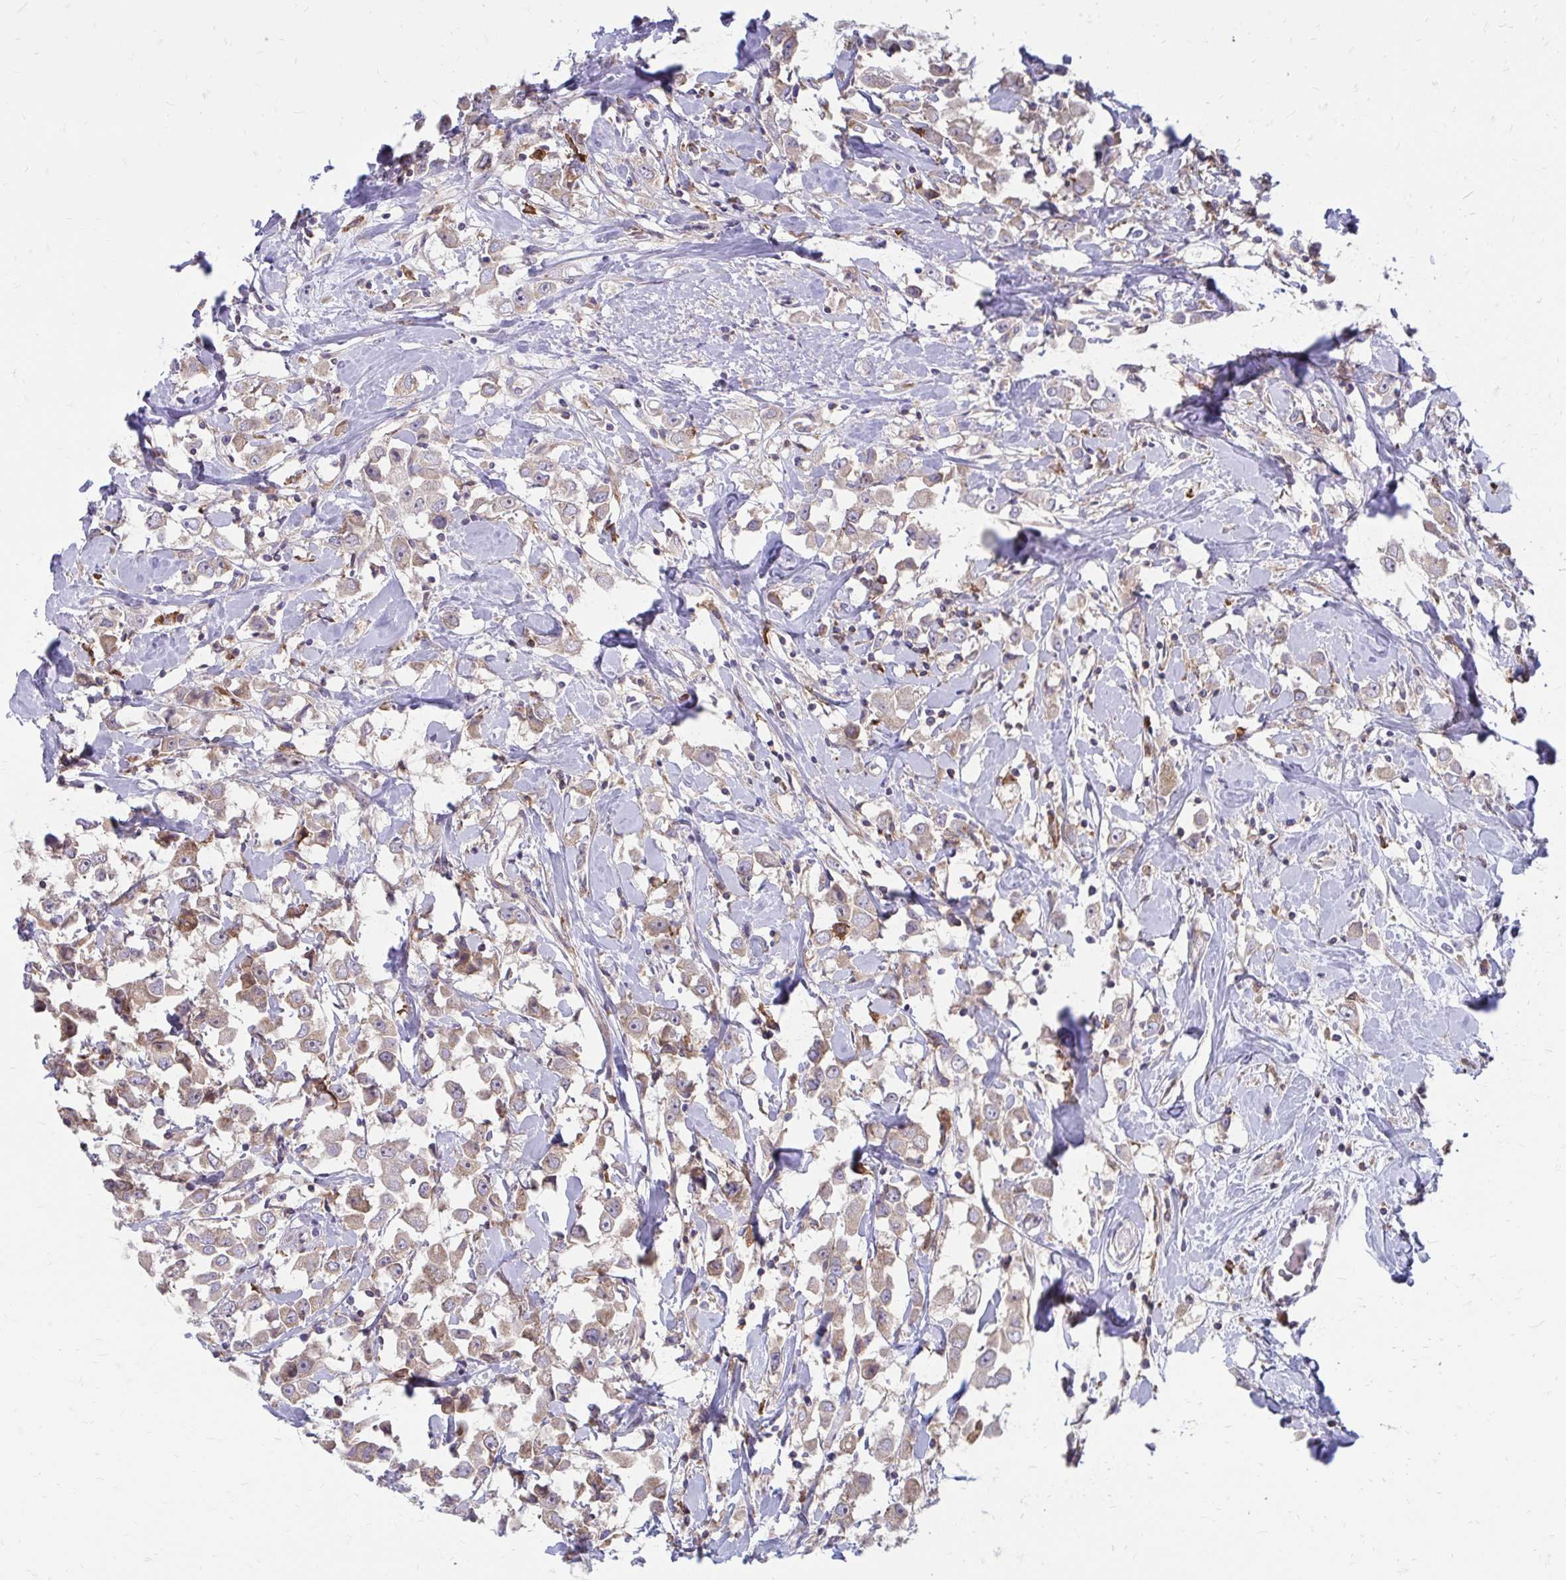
{"staining": {"intensity": "weak", "quantity": "25%-75%", "location": "cytoplasmic/membranous"}, "tissue": "breast cancer", "cell_type": "Tumor cells", "image_type": "cancer", "snomed": [{"axis": "morphology", "description": "Duct carcinoma"}, {"axis": "topography", "description": "Breast"}], "caption": "A photomicrograph of breast cancer stained for a protein demonstrates weak cytoplasmic/membranous brown staining in tumor cells. (DAB = brown stain, brightfield microscopy at high magnification).", "gene": "ASAP1", "patient": {"sex": "female", "age": 61}}